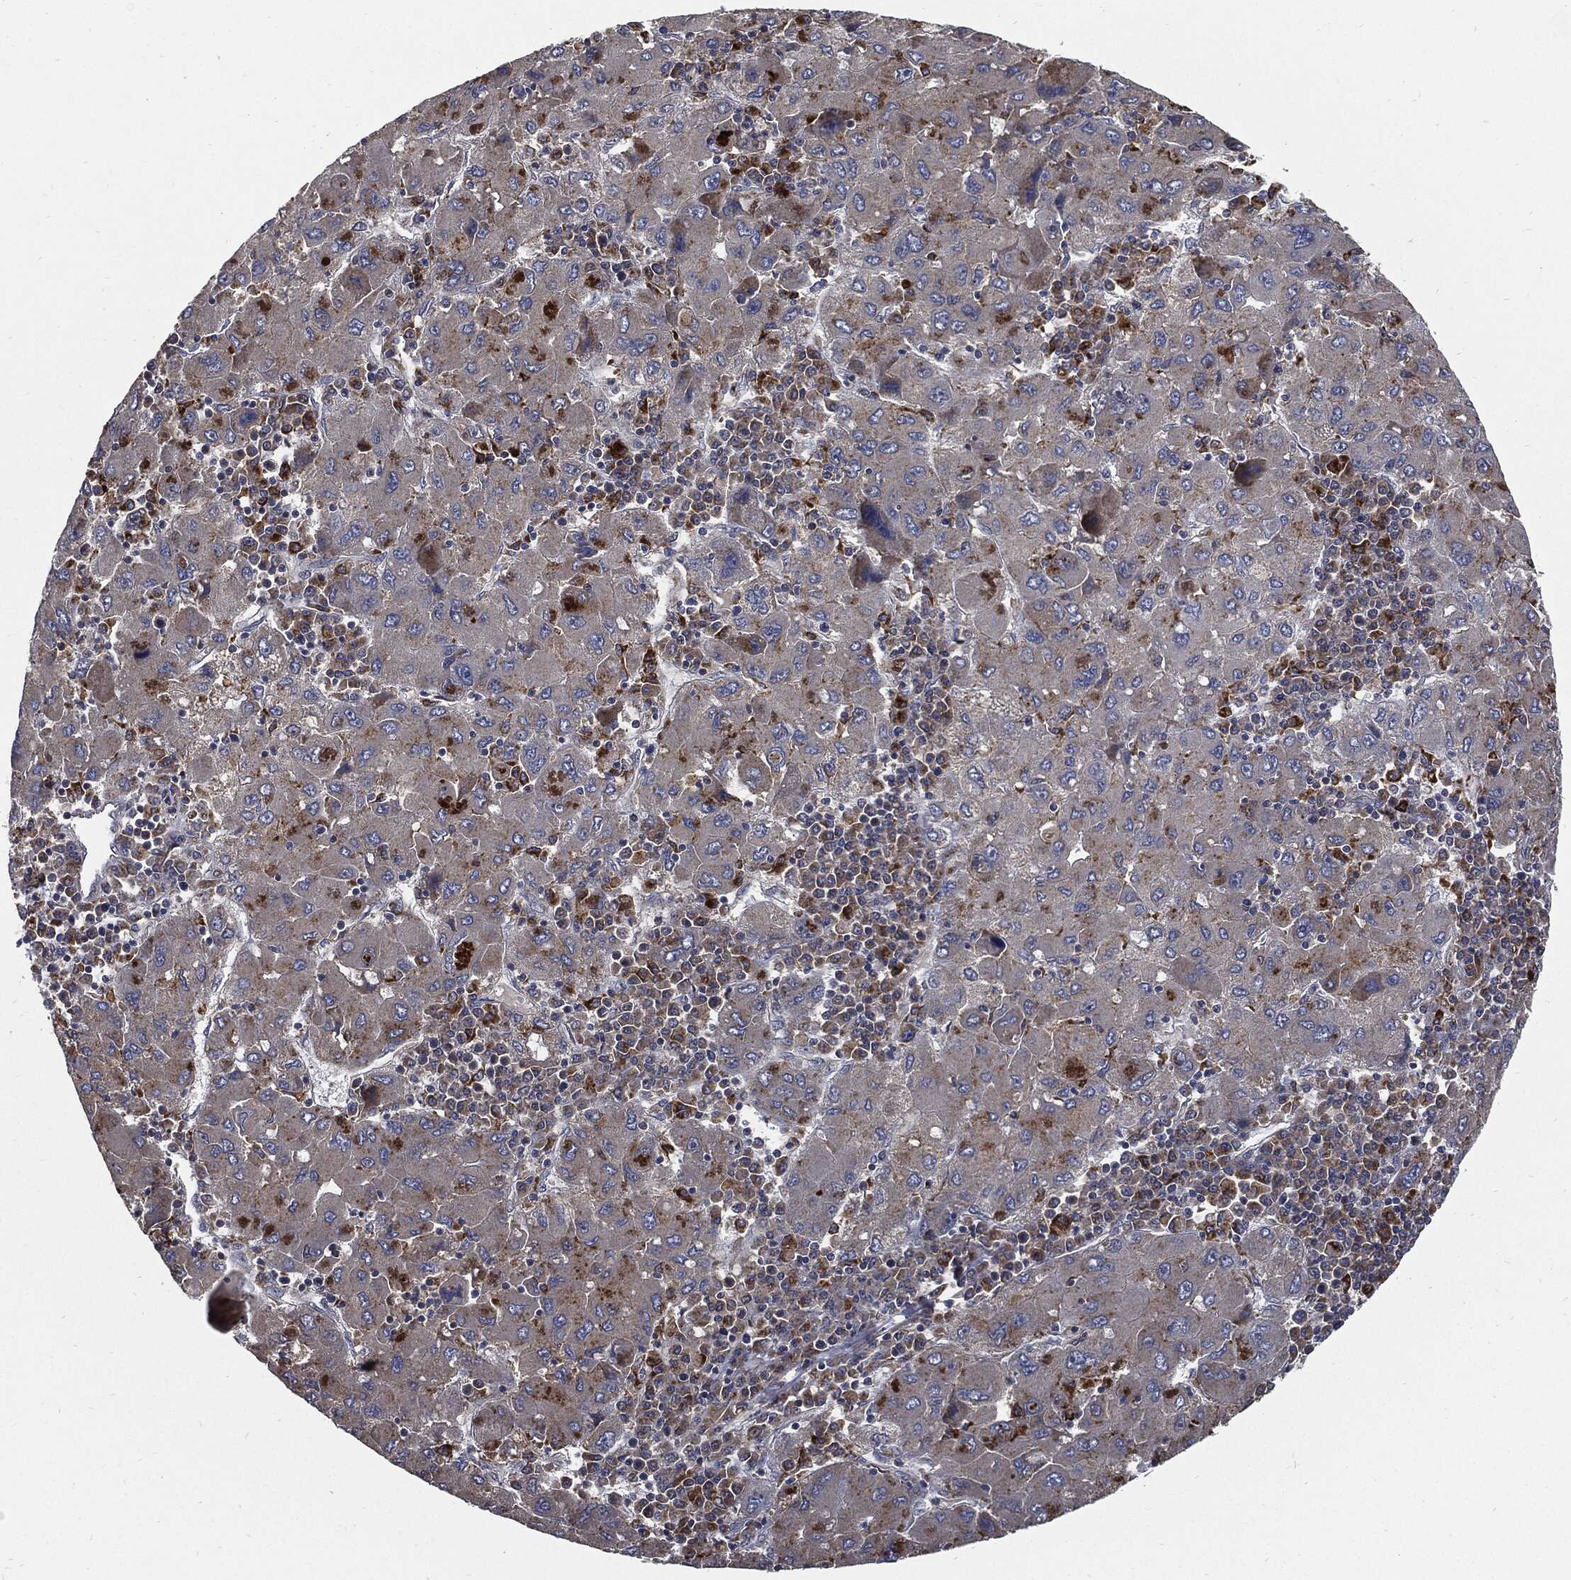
{"staining": {"intensity": "moderate", "quantity": "<25%", "location": "cytoplasmic/membranous"}, "tissue": "liver cancer", "cell_type": "Tumor cells", "image_type": "cancer", "snomed": [{"axis": "morphology", "description": "Carcinoma, Hepatocellular, NOS"}, {"axis": "topography", "description": "Liver"}], "caption": "Immunohistochemistry (IHC) of human liver hepatocellular carcinoma reveals low levels of moderate cytoplasmic/membranous expression in approximately <25% of tumor cells.", "gene": "SLC31A2", "patient": {"sex": "male", "age": 75}}